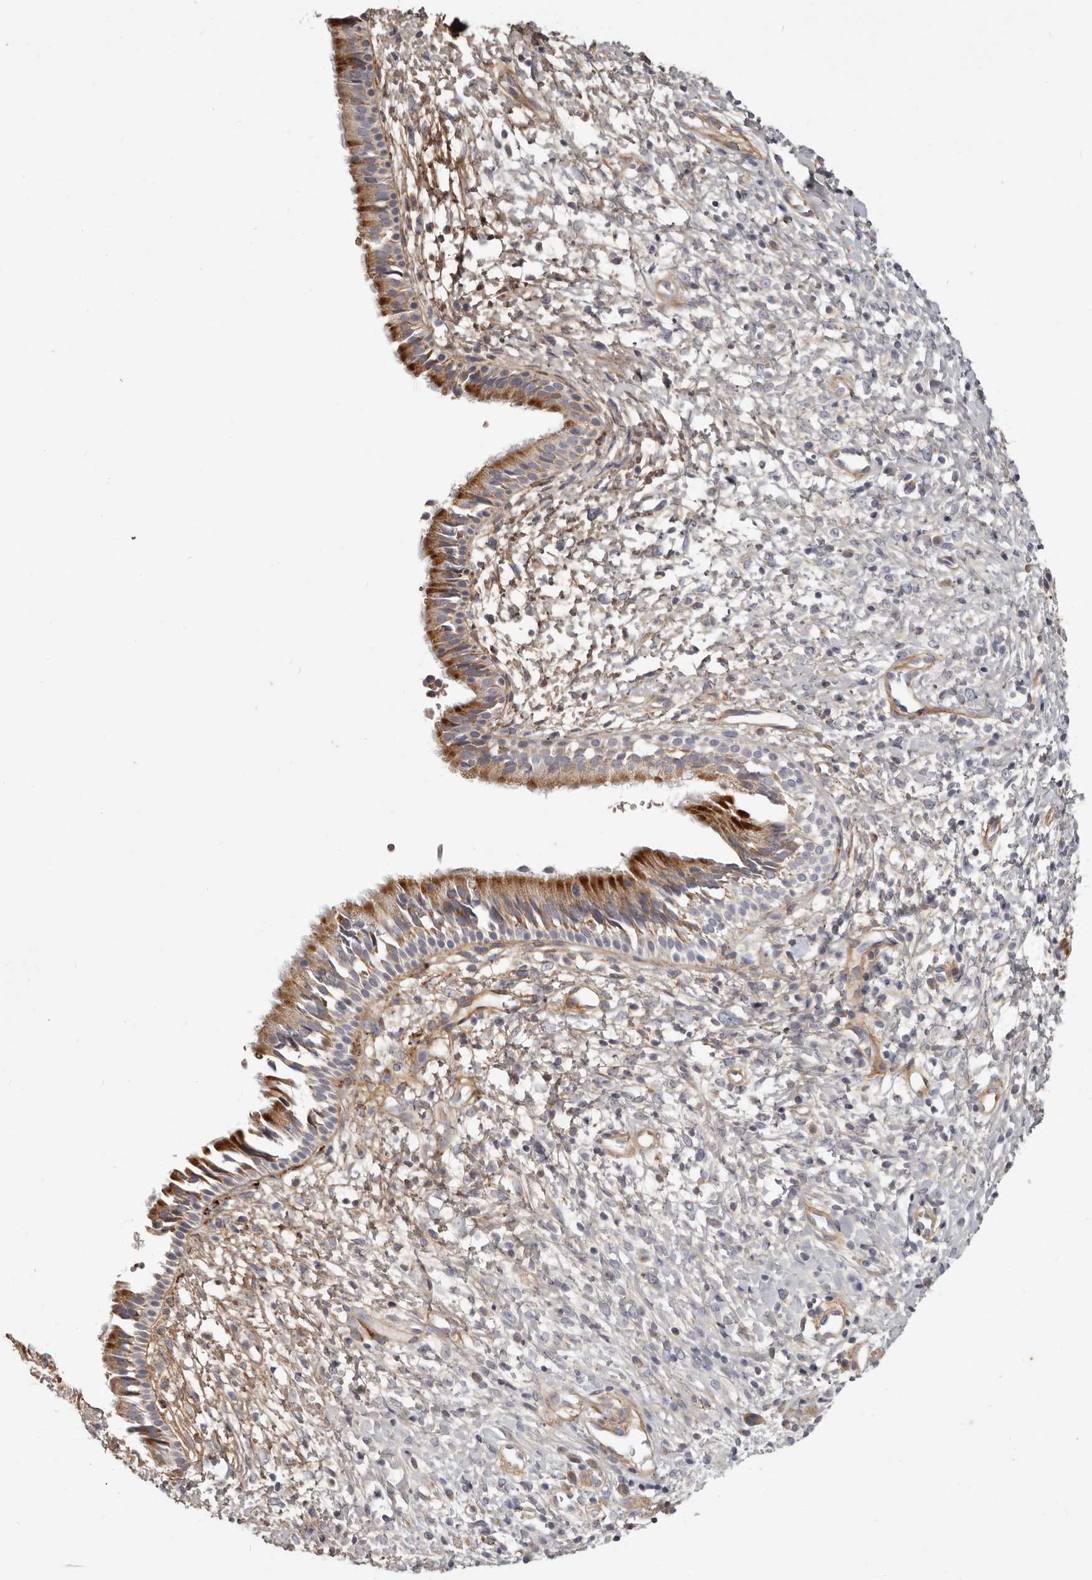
{"staining": {"intensity": "moderate", "quantity": ">75%", "location": "cytoplasmic/membranous"}, "tissue": "nasopharynx", "cell_type": "Respiratory epithelial cells", "image_type": "normal", "snomed": [{"axis": "morphology", "description": "Normal tissue, NOS"}, {"axis": "topography", "description": "Nasopharynx"}], "caption": "Moderate cytoplasmic/membranous expression is seen in approximately >75% of respiratory epithelial cells in benign nasopharynx.", "gene": "MRPS10", "patient": {"sex": "male", "age": 22}}